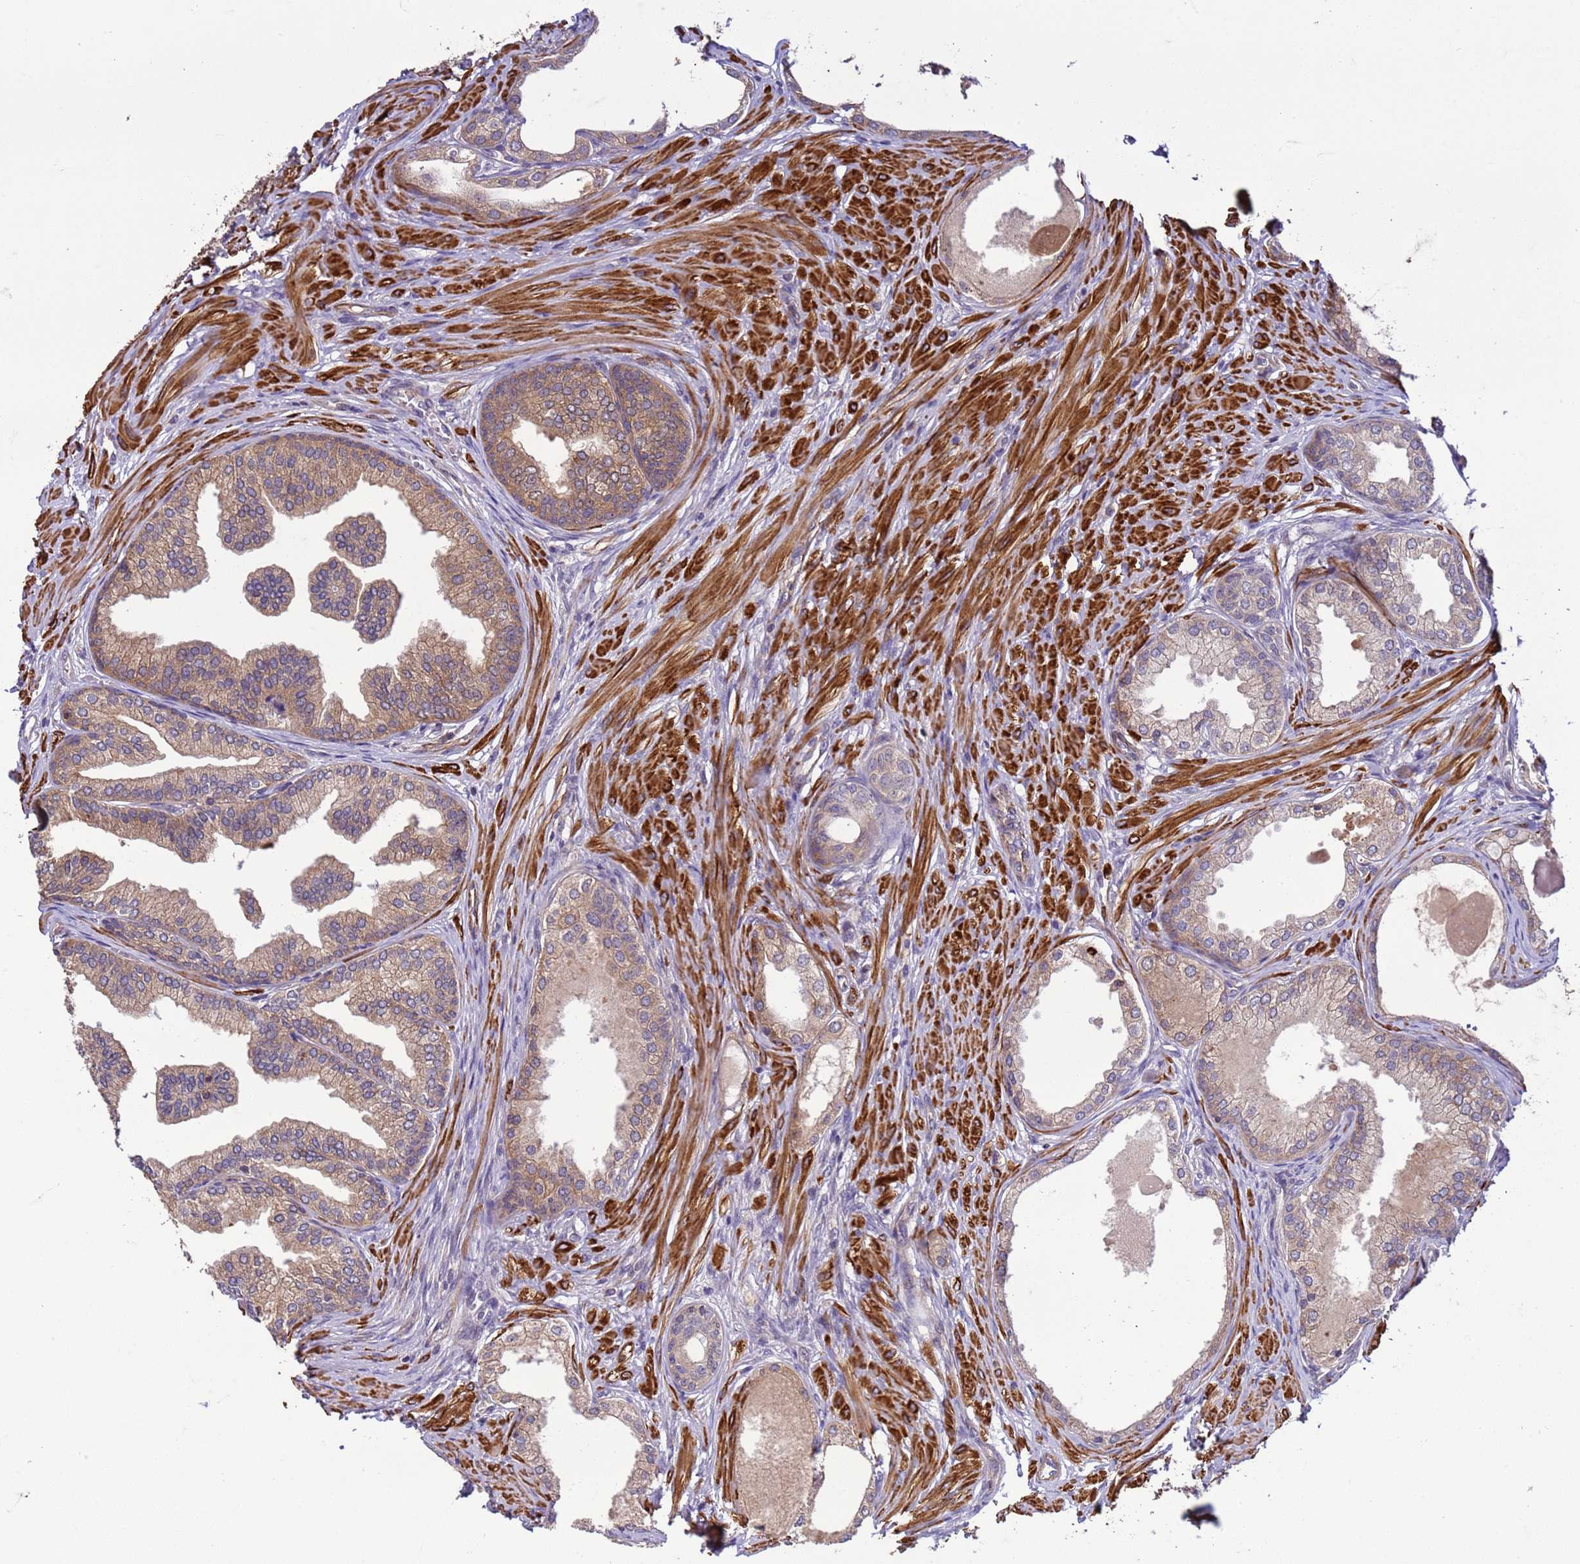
{"staining": {"intensity": "moderate", "quantity": "25%-75%", "location": "cytoplasmic/membranous"}, "tissue": "prostate cancer", "cell_type": "Tumor cells", "image_type": "cancer", "snomed": [{"axis": "morphology", "description": "Adenocarcinoma, High grade"}, {"axis": "topography", "description": "Prostate"}], "caption": "Prostate high-grade adenocarcinoma stained with DAB immunohistochemistry (IHC) exhibits medium levels of moderate cytoplasmic/membranous staining in about 25%-75% of tumor cells.", "gene": "GEN1", "patient": {"sex": "male", "age": 59}}